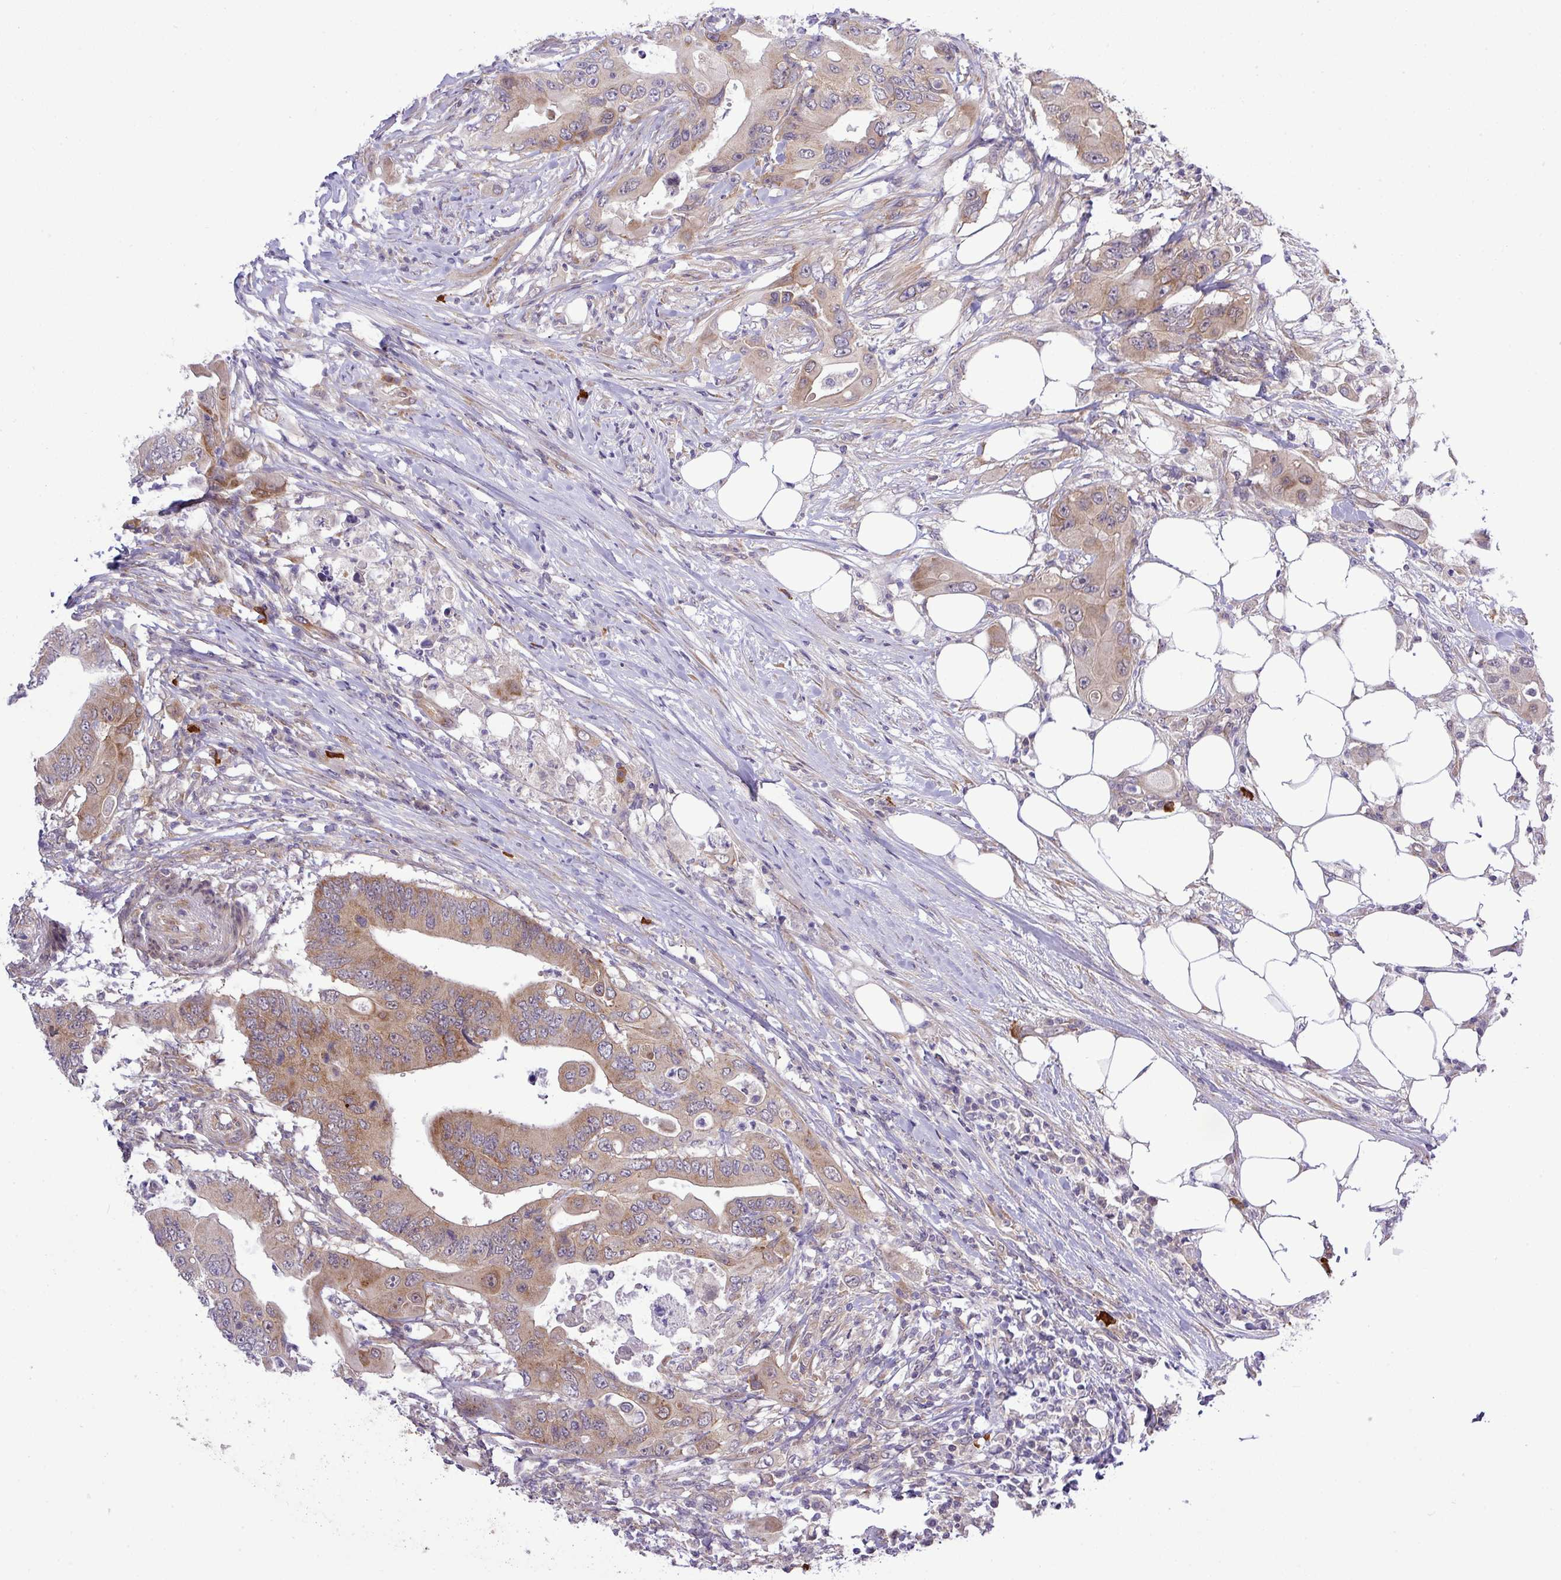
{"staining": {"intensity": "moderate", "quantity": ">75%", "location": "cytoplasmic/membranous"}, "tissue": "colorectal cancer", "cell_type": "Tumor cells", "image_type": "cancer", "snomed": [{"axis": "morphology", "description": "Adenocarcinoma, NOS"}, {"axis": "topography", "description": "Colon"}], "caption": "Immunohistochemical staining of human colorectal cancer (adenocarcinoma) exhibits medium levels of moderate cytoplasmic/membranous staining in approximately >75% of tumor cells. The staining was performed using DAB to visualize the protein expression in brown, while the nuclei were stained in blue with hematoxylin (Magnification: 20x).", "gene": "FAM222B", "patient": {"sex": "male", "age": 71}}